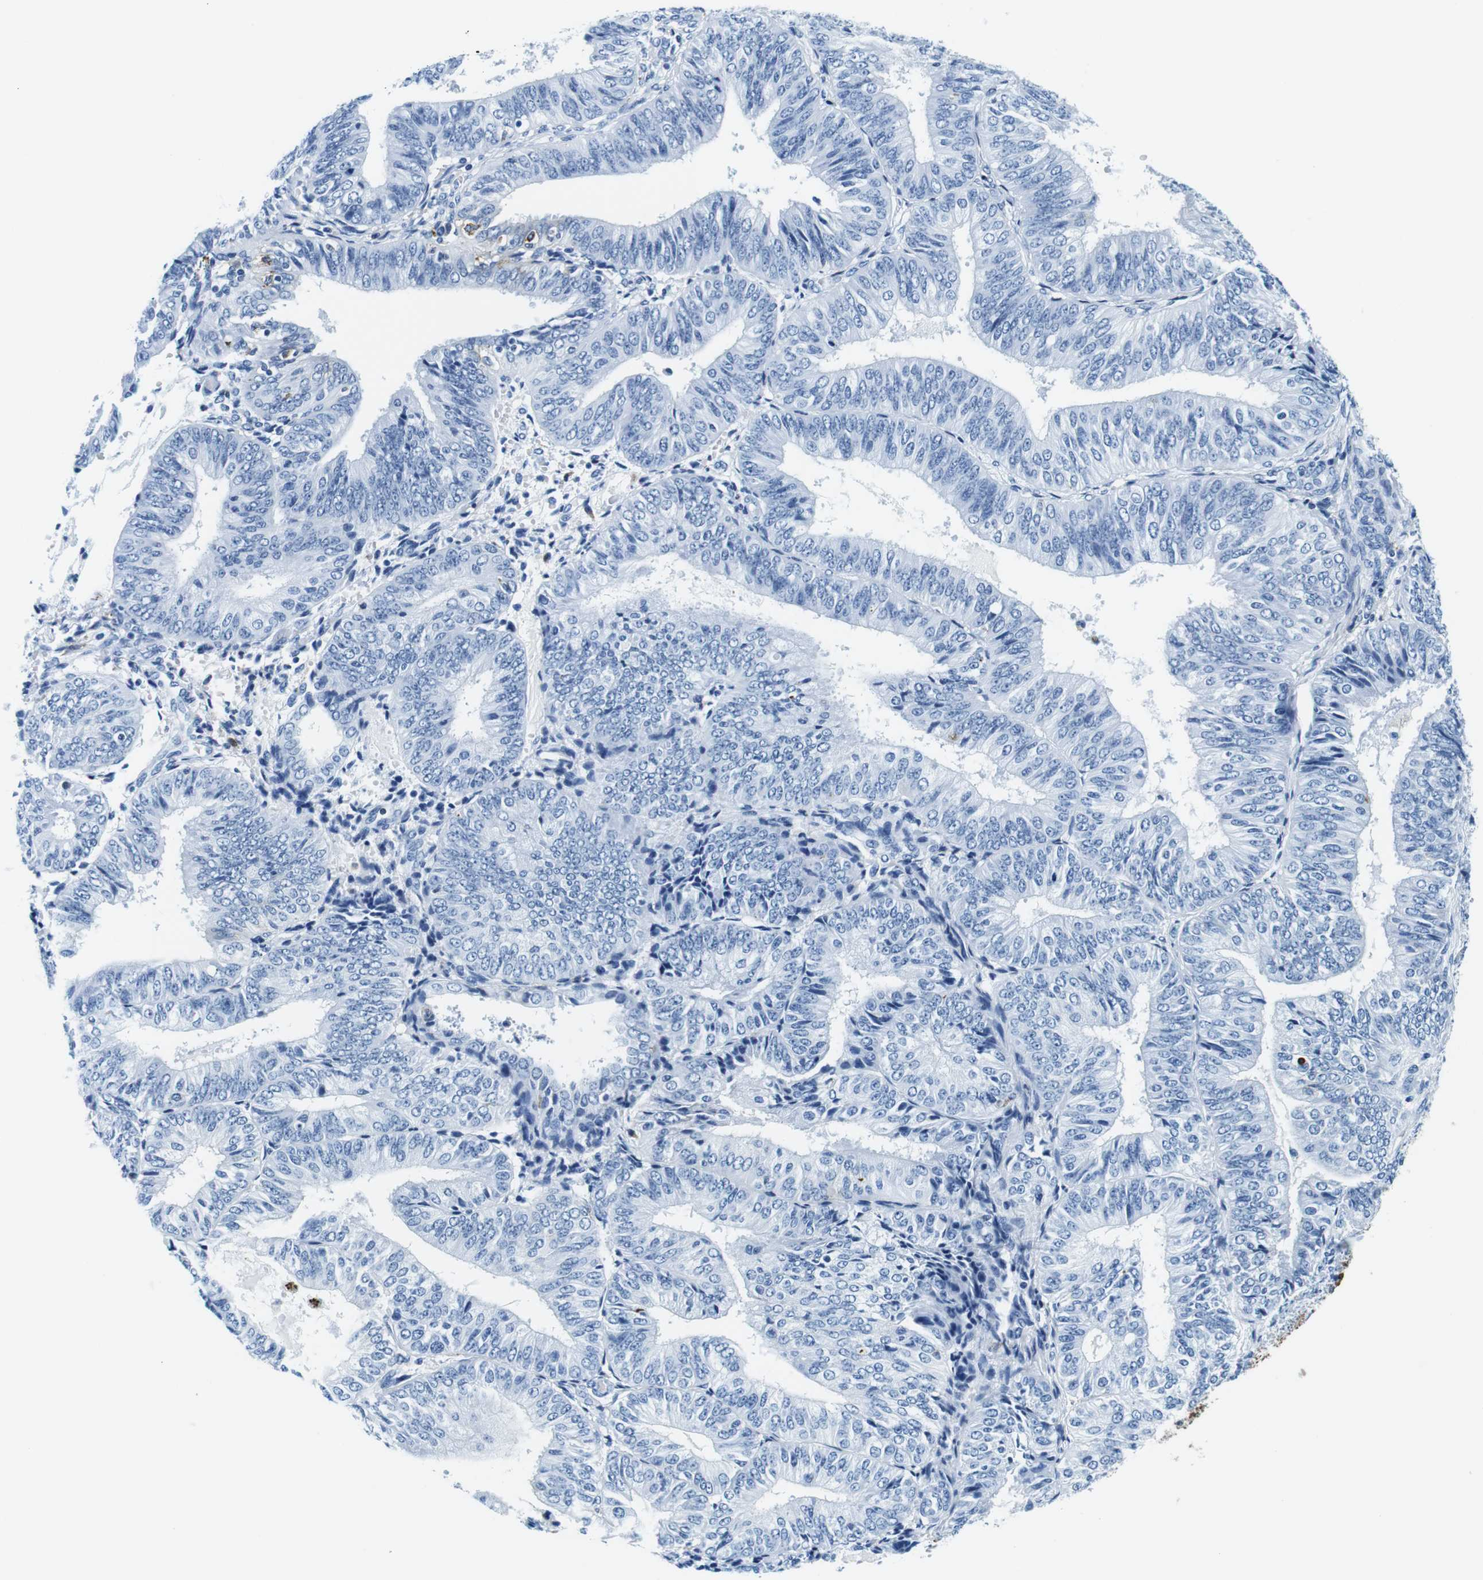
{"staining": {"intensity": "negative", "quantity": "none", "location": "none"}, "tissue": "endometrial cancer", "cell_type": "Tumor cells", "image_type": "cancer", "snomed": [{"axis": "morphology", "description": "Adenocarcinoma, NOS"}, {"axis": "topography", "description": "Endometrium"}], "caption": "The IHC image has no significant expression in tumor cells of endometrial adenocarcinoma tissue.", "gene": "HLA-DRB1", "patient": {"sex": "female", "age": 58}}